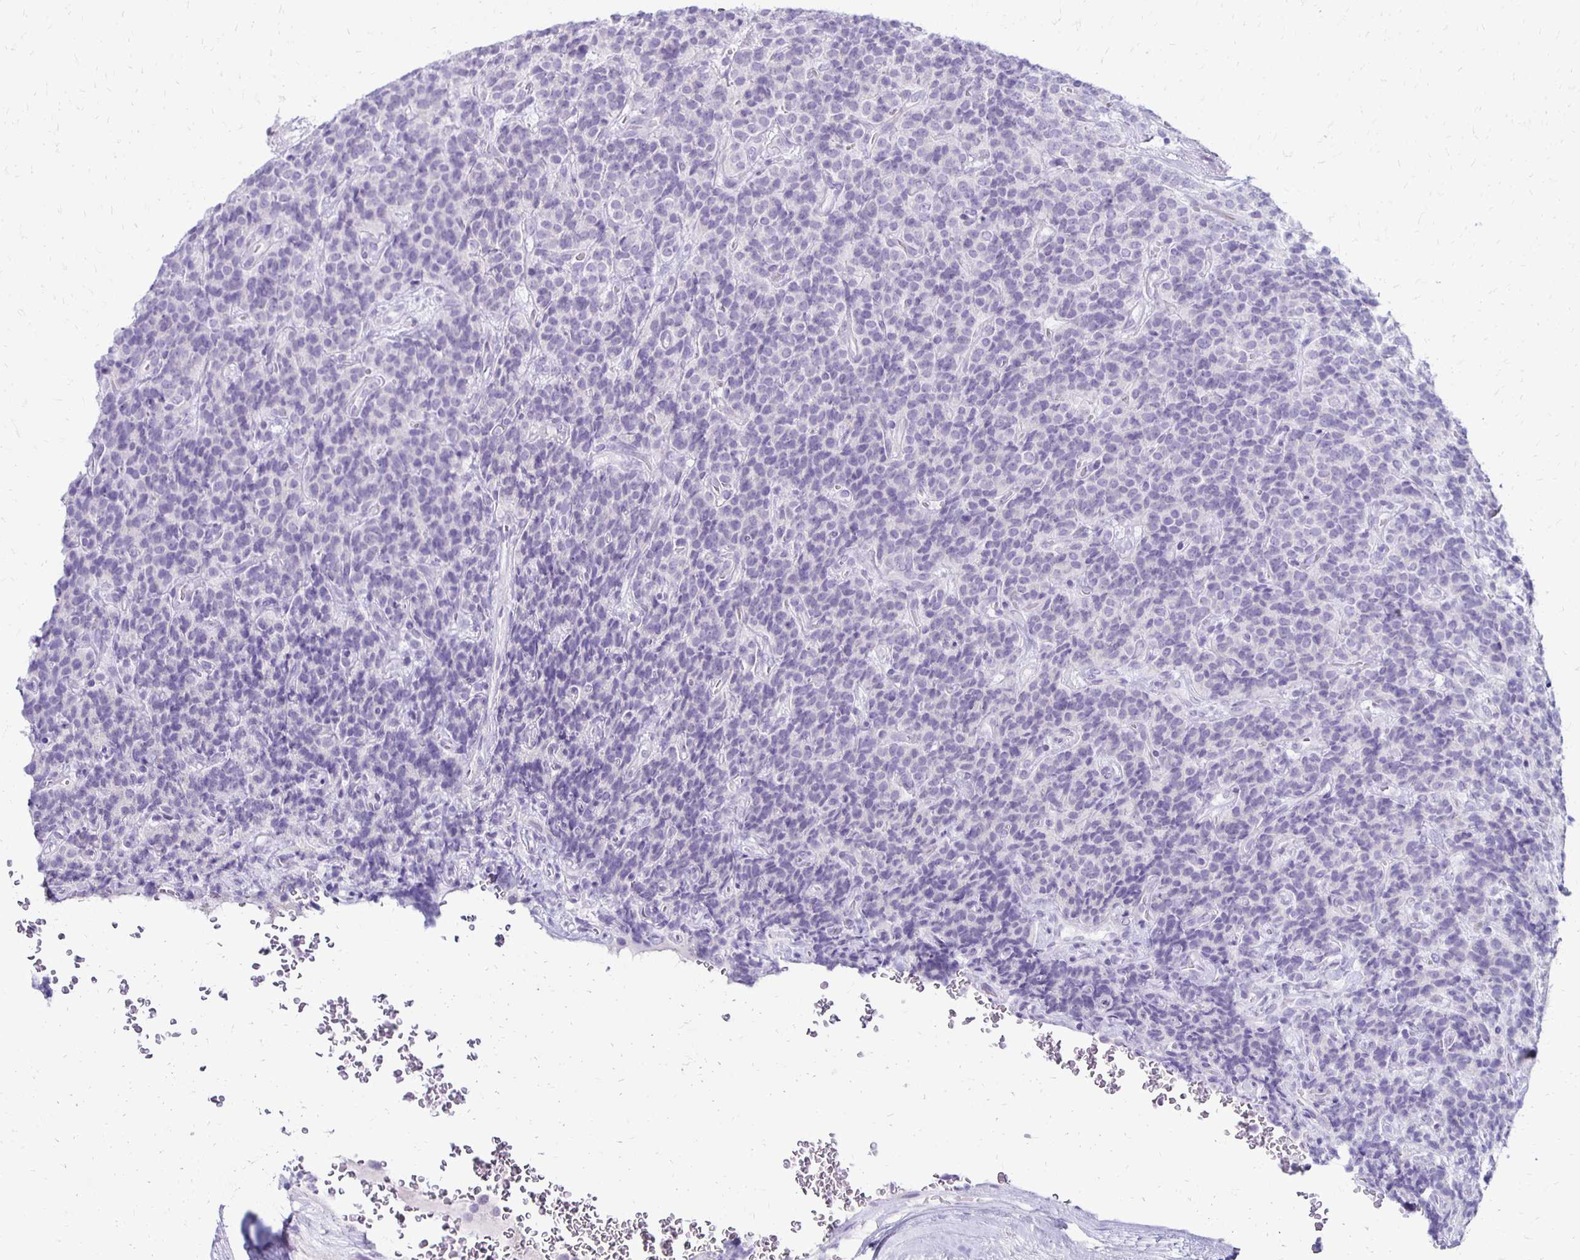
{"staining": {"intensity": "negative", "quantity": "none", "location": "none"}, "tissue": "carcinoid", "cell_type": "Tumor cells", "image_type": "cancer", "snomed": [{"axis": "morphology", "description": "Carcinoid, malignant, NOS"}, {"axis": "topography", "description": "Pancreas"}], "caption": "IHC micrograph of neoplastic tissue: human malignant carcinoid stained with DAB (3,3'-diaminobenzidine) demonstrates no significant protein positivity in tumor cells.", "gene": "RYR1", "patient": {"sex": "male", "age": 36}}